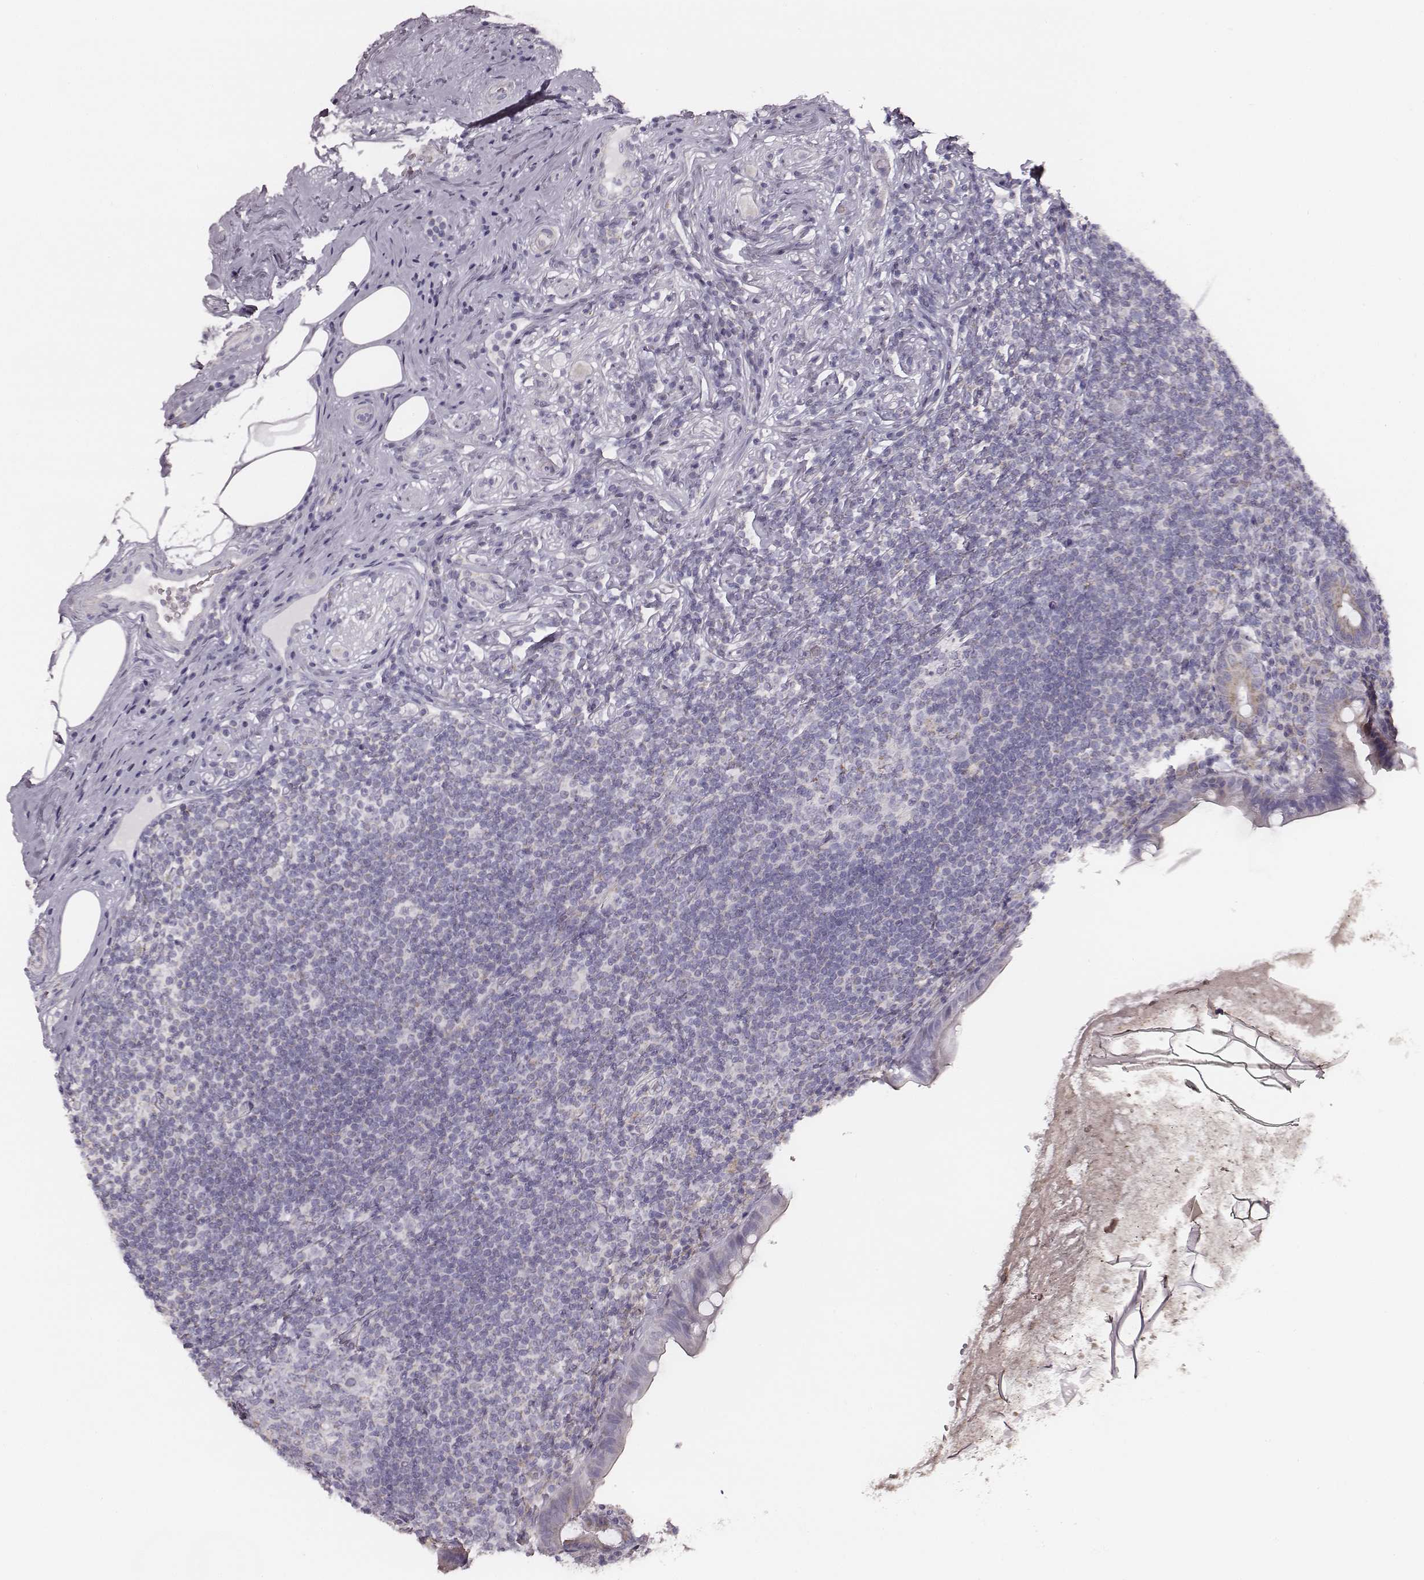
{"staining": {"intensity": "negative", "quantity": "none", "location": "none"}, "tissue": "appendix", "cell_type": "Glandular cells", "image_type": "normal", "snomed": [{"axis": "morphology", "description": "Normal tissue, NOS"}, {"axis": "topography", "description": "Appendix"}], "caption": "Benign appendix was stained to show a protein in brown. There is no significant positivity in glandular cells. (DAB (3,3'-diaminobenzidine) immunohistochemistry (IHC) with hematoxylin counter stain).", "gene": "UBL4B", "patient": {"sex": "male", "age": 47}}